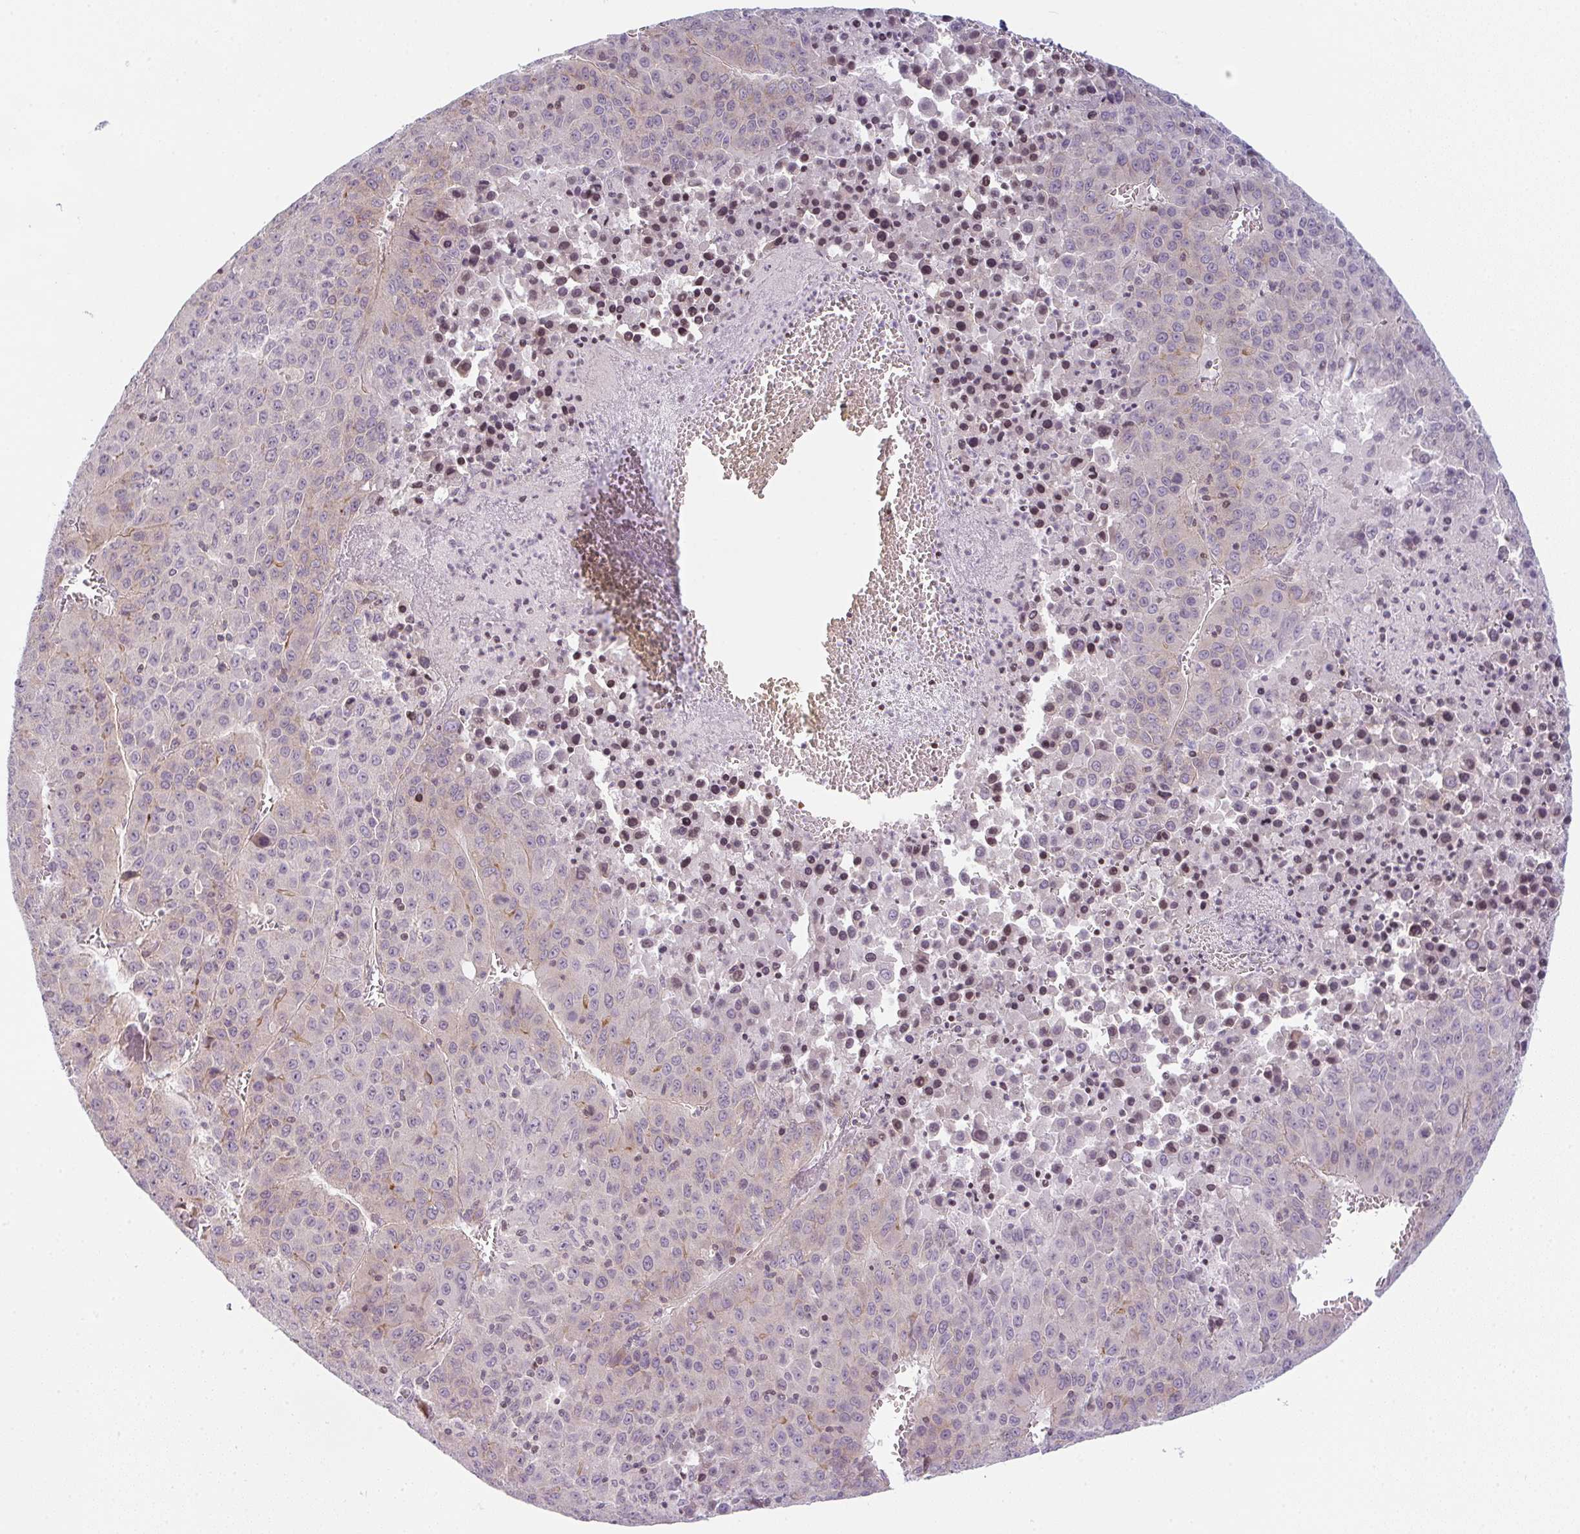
{"staining": {"intensity": "negative", "quantity": "none", "location": "none"}, "tissue": "liver cancer", "cell_type": "Tumor cells", "image_type": "cancer", "snomed": [{"axis": "morphology", "description": "Carcinoma, Hepatocellular, NOS"}, {"axis": "topography", "description": "Liver"}], "caption": "IHC of hepatocellular carcinoma (liver) demonstrates no staining in tumor cells.", "gene": "TMEM237", "patient": {"sex": "female", "age": 53}}